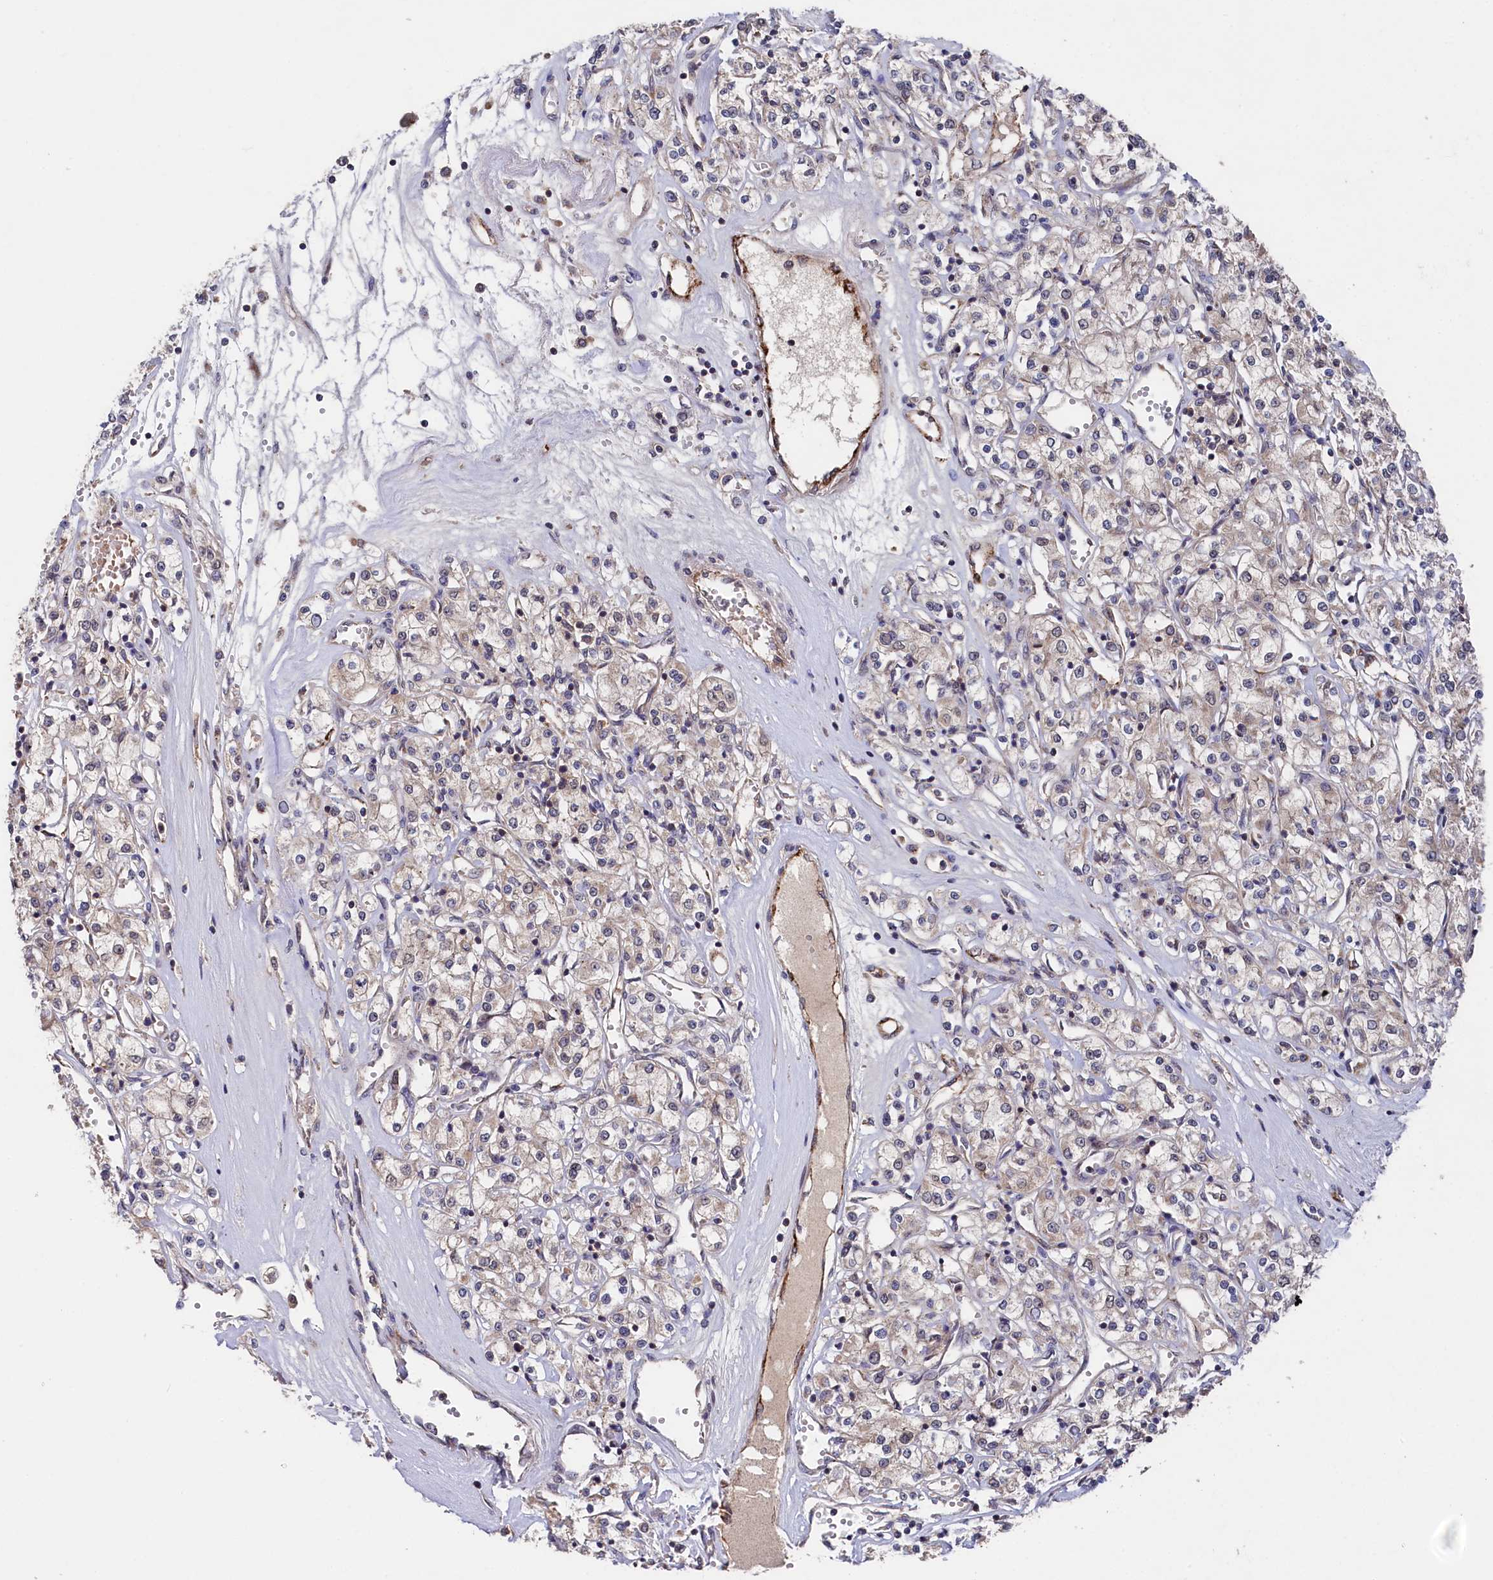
{"staining": {"intensity": "moderate", "quantity": "25%-75%", "location": "cytoplasmic/membranous"}, "tissue": "renal cancer", "cell_type": "Tumor cells", "image_type": "cancer", "snomed": [{"axis": "morphology", "description": "Adenocarcinoma, NOS"}, {"axis": "topography", "description": "Kidney"}], "caption": "Approximately 25%-75% of tumor cells in renal cancer exhibit moderate cytoplasmic/membranous protein expression as visualized by brown immunohistochemical staining.", "gene": "SUPV3L1", "patient": {"sex": "female", "age": 59}}